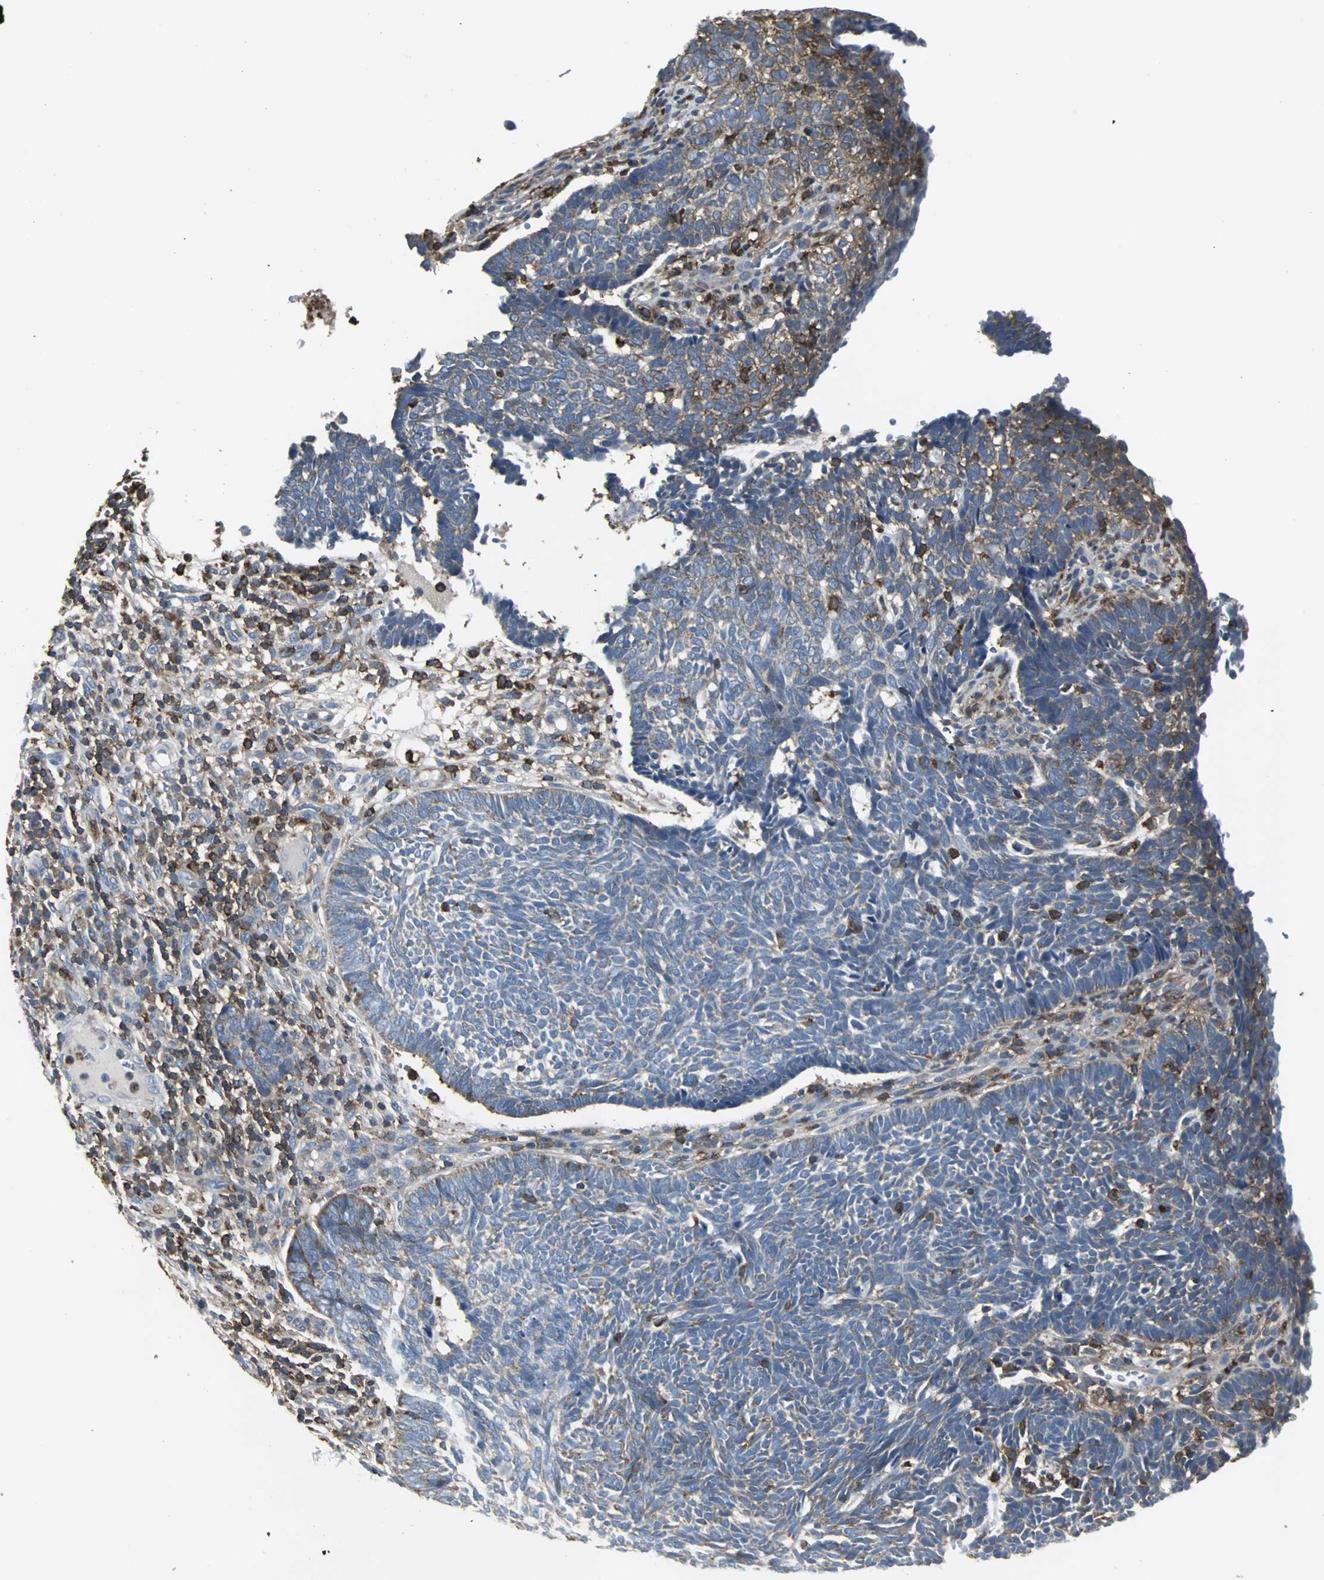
{"staining": {"intensity": "moderate", "quantity": "<25%", "location": "cytoplasmic/membranous"}, "tissue": "skin cancer", "cell_type": "Tumor cells", "image_type": "cancer", "snomed": [{"axis": "morphology", "description": "Normal tissue, NOS"}, {"axis": "morphology", "description": "Basal cell carcinoma"}, {"axis": "topography", "description": "Skin"}], "caption": "DAB (3,3'-diaminobenzidine) immunohistochemical staining of skin cancer shows moderate cytoplasmic/membranous protein expression in about <25% of tumor cells.", "gene": "LRRFIP1", "patient": {"sex": "male", "age": 87}}